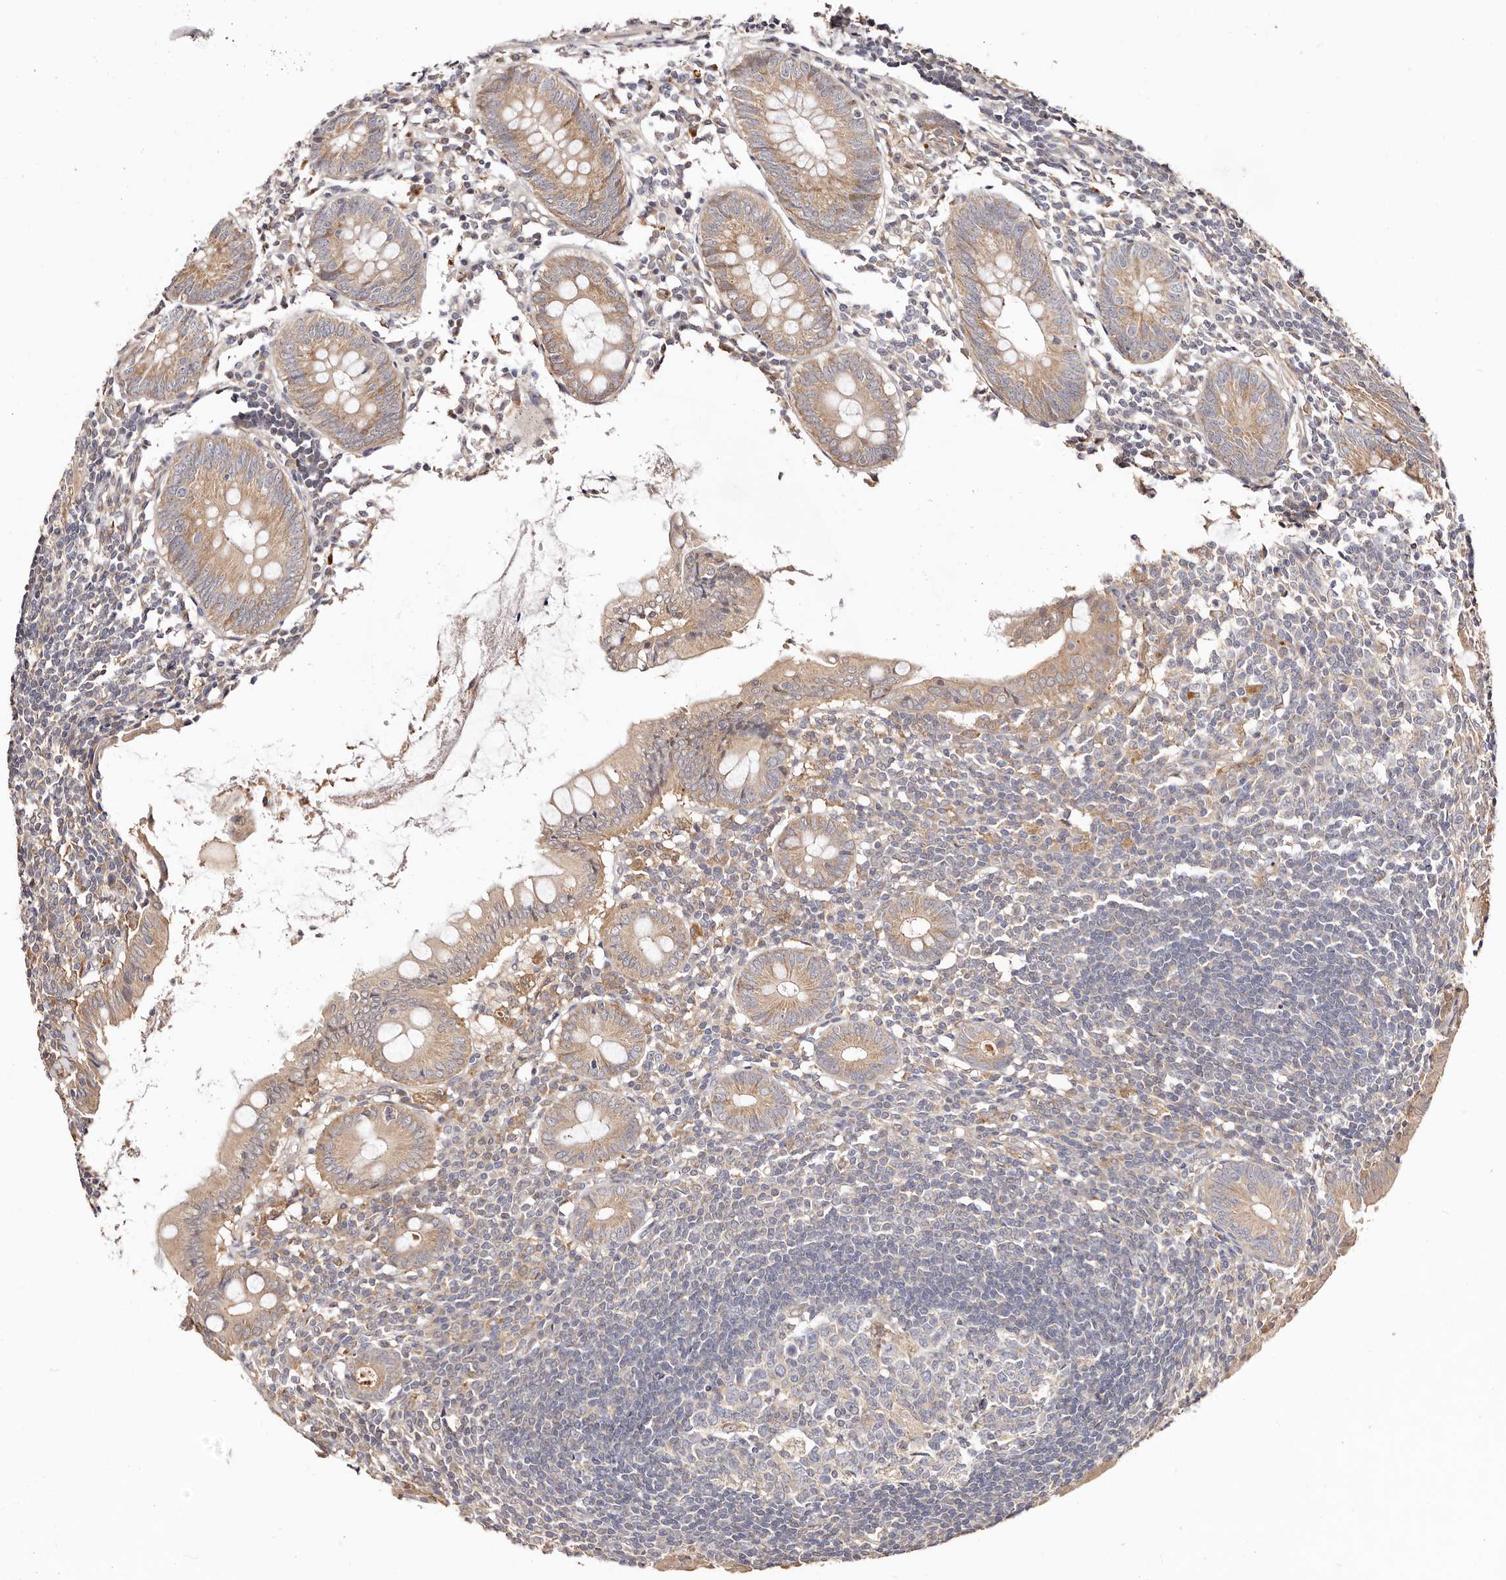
{"staining": {"intensity": "moderate", "quantity": "25%-75%", "location": "cytoplasmic/membranous"}, "tissue": "appendix", "cell_type": "Glandular cells", "image_type": "normal", "snomed": [{"axis": "morphology", "description": "Normal tissue, NOS"}, {"axis": "topography", "description": "Appendix"}], "caption": "DAB immunohistochemical staining of normal human appendix reveals moderate cytoplasmic/membranous protein expression in about 25%-75% of glandular cells. The staining is performed using DAB brown chromogen to label protein expression. The nuclei are counter-stained blue using hematoxylin.", "gene": "MAPK1", "patient": {"sex": "female", "age": 54}}